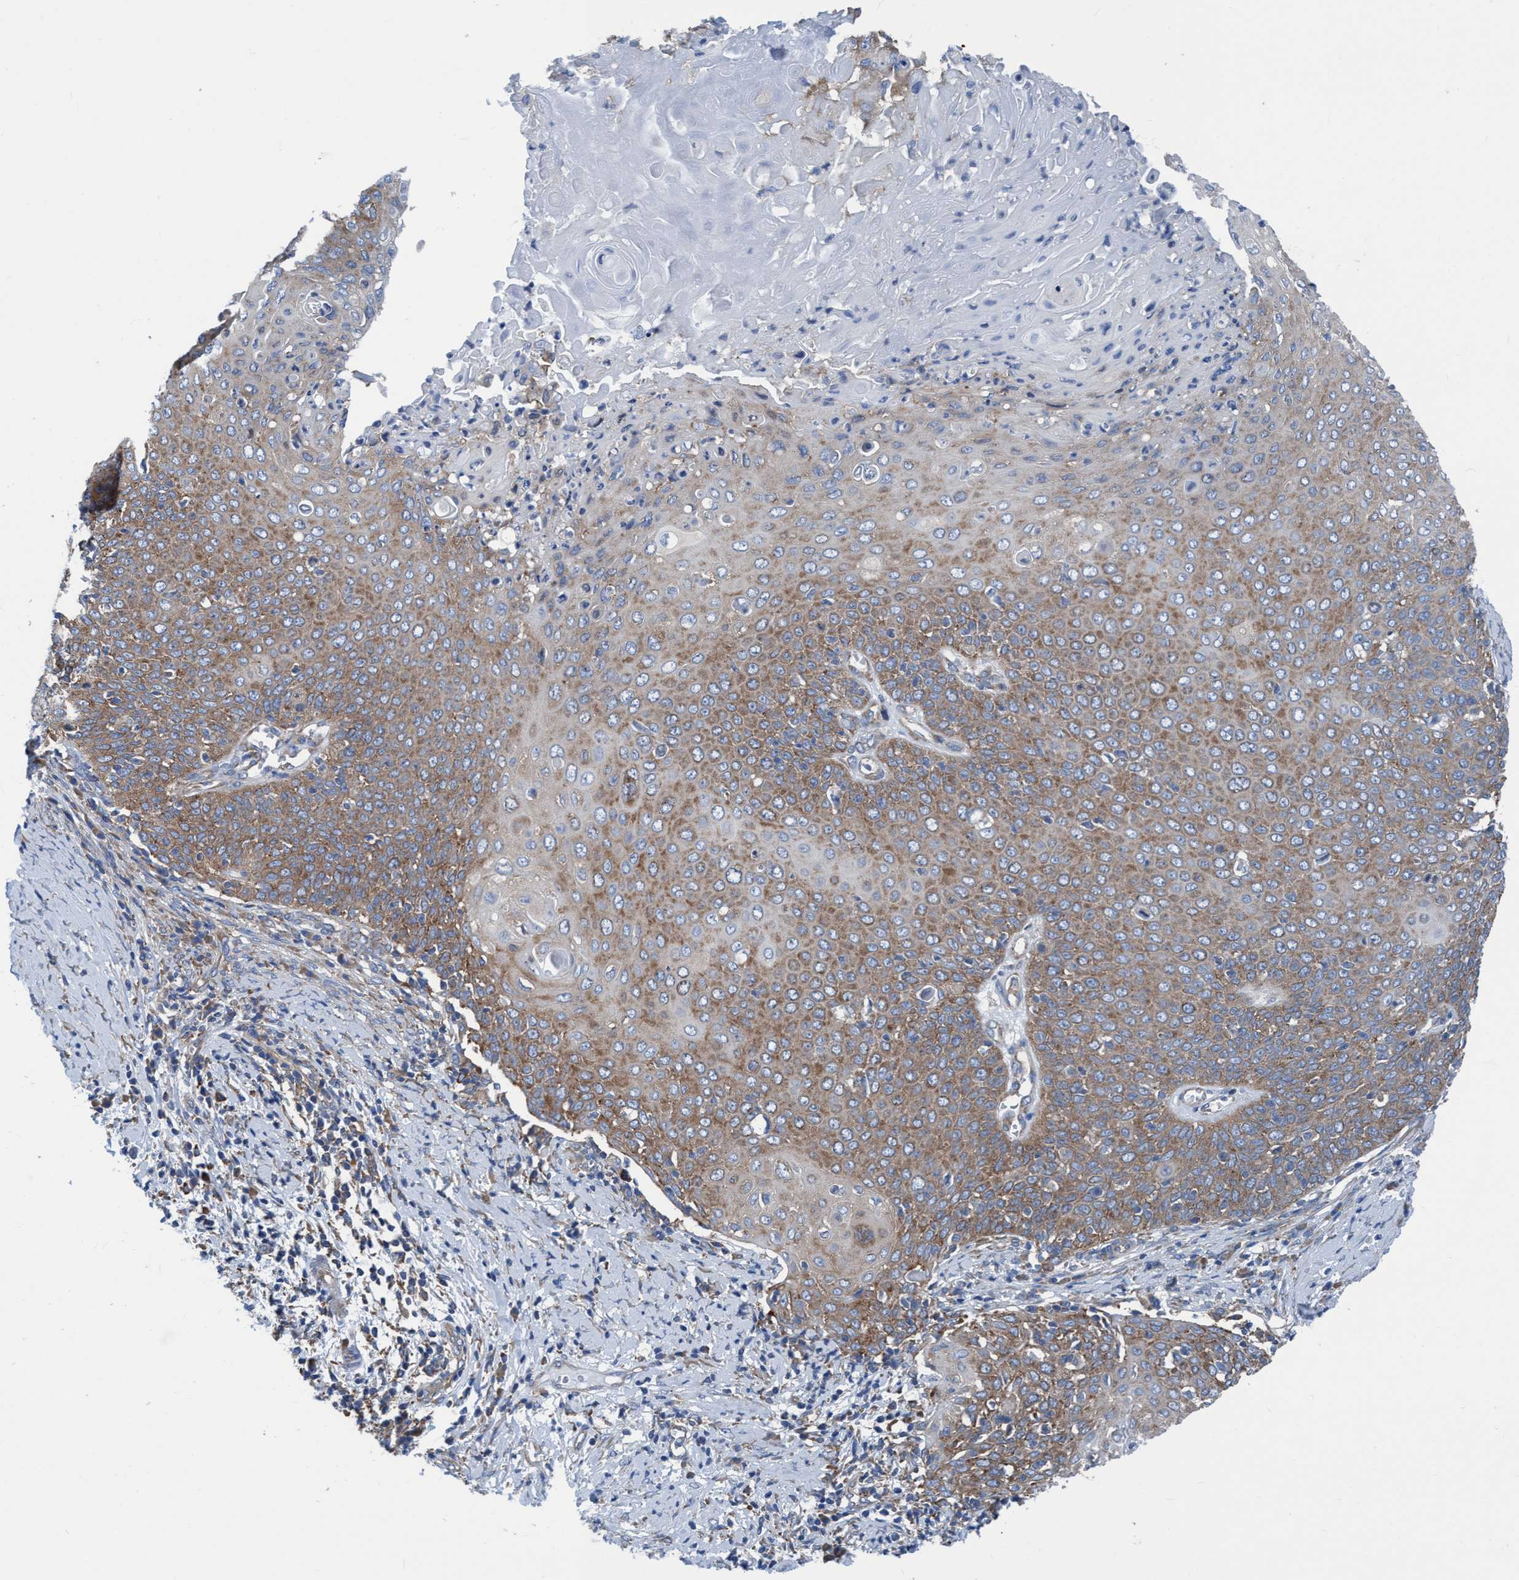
{"staining": {"intensity": "moderate", "quantity": ">75%", "location": "cytoplasmic/membranous"}, "tissue": "cervical cancer", "cell_type": "Tumor cells", "image_type": "cancer", "snomed": [{"axis": "morphology", "description": "Squamous cell carcinoma, NOS"}, {"axis": "topography", "description": "Cervix"}], "caption": "Tumor cells demonstrate moderate cytoplasmic/membranous positivity in about >75% of cells in squamous cell carcinoma (cervical).", "gene": "NMT1", "patient": {"sex": "female", "age": 39}}